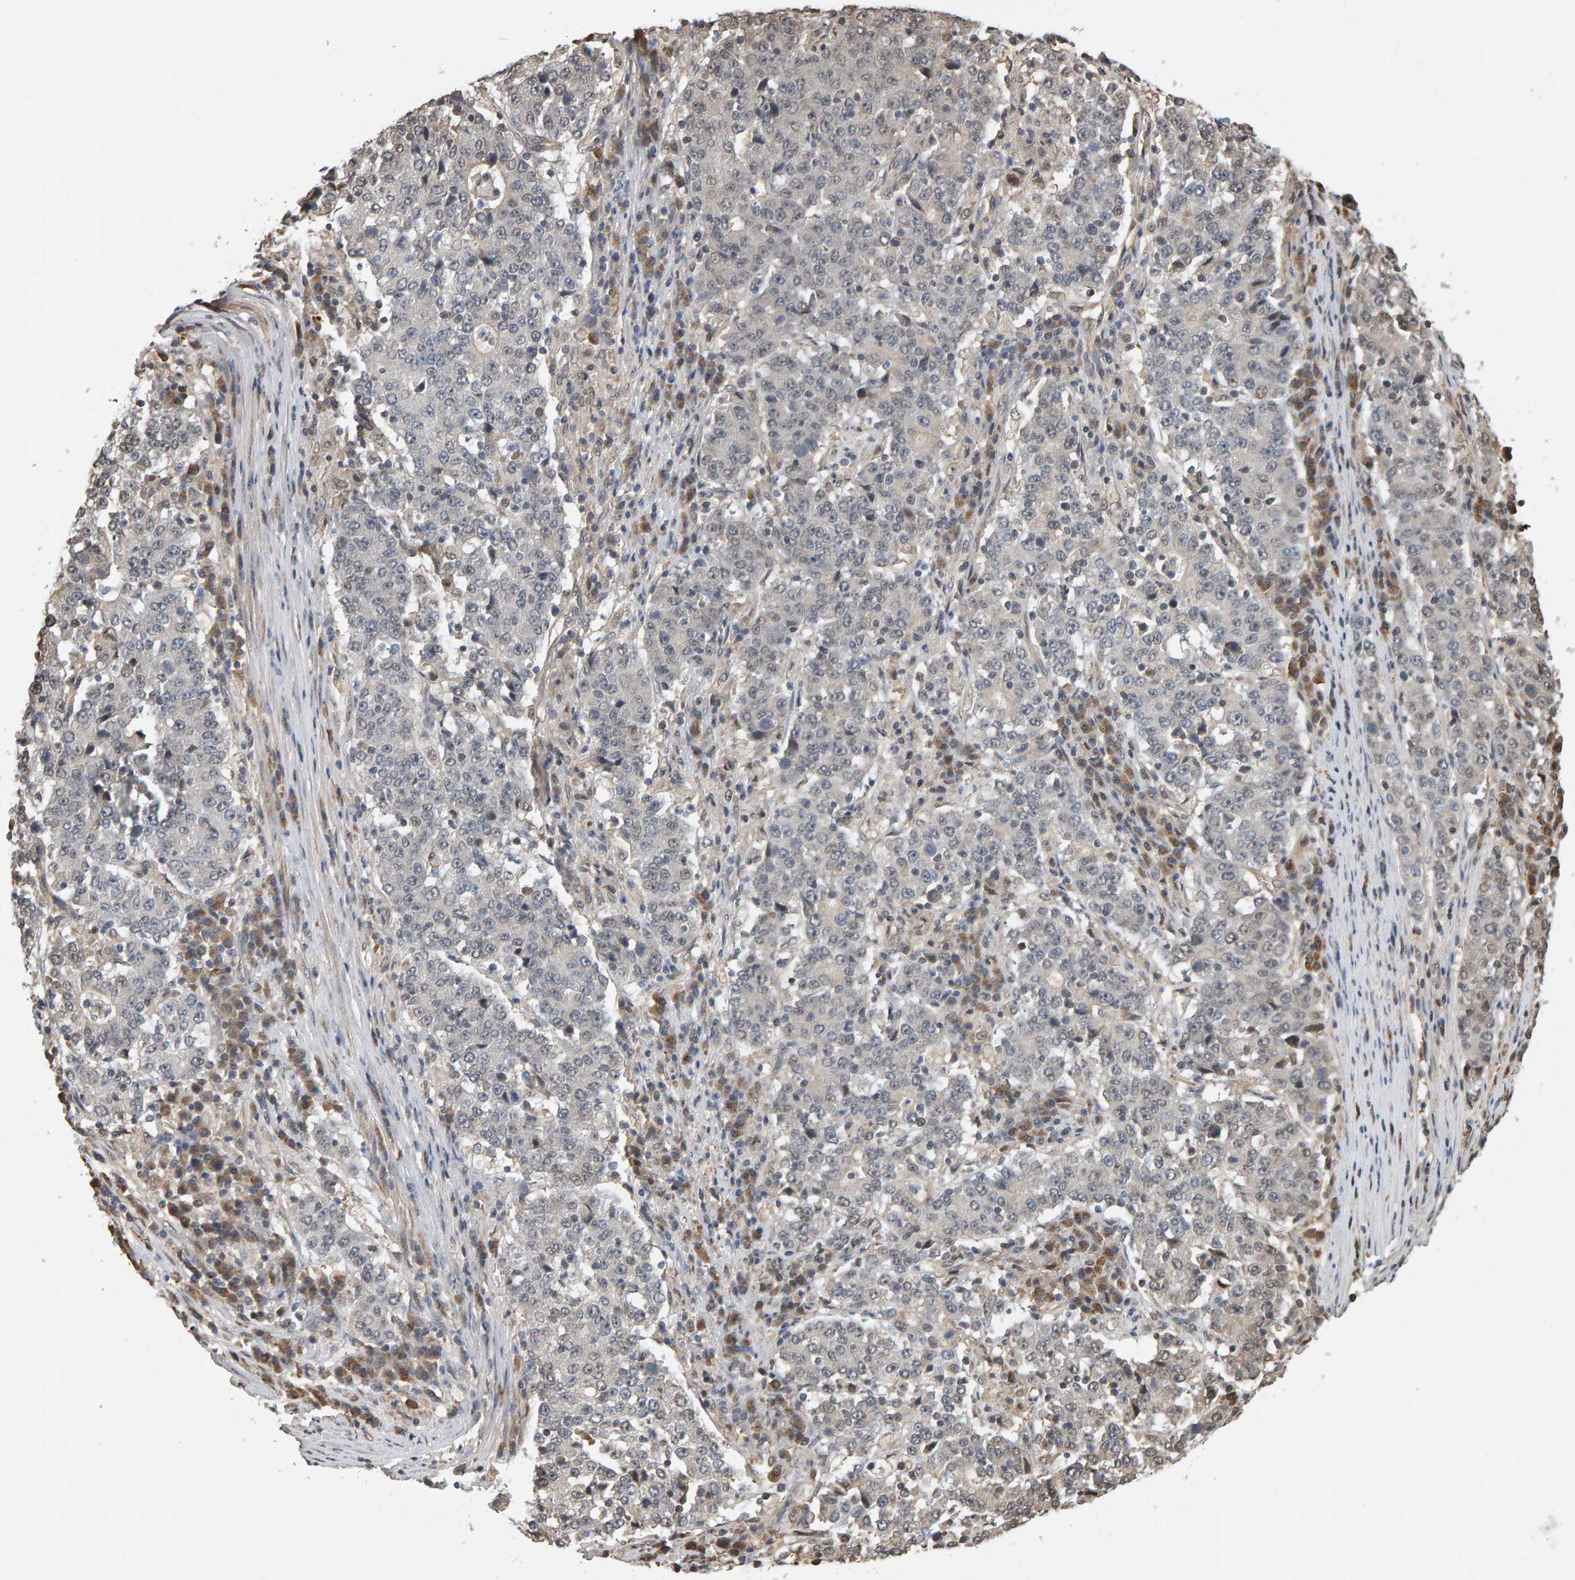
{"staining": {"intensity": "negative", "quantity": "none", "location": "none"}, "tissue": "stomach cancer", "cell_type": "Tumor cells", "image_type": "cancer", "snomed": [{"axis": "morphology", "description": "Adenocarcinoma, NOS"}, {"axis": "topography", "description": "Stomach"}], "caption": "The image reveals no staining of tumor cells in stomach cancer (adenocarcinoma).", "gene": "COASY", "patient": {"sex": "male", "age": 59}}